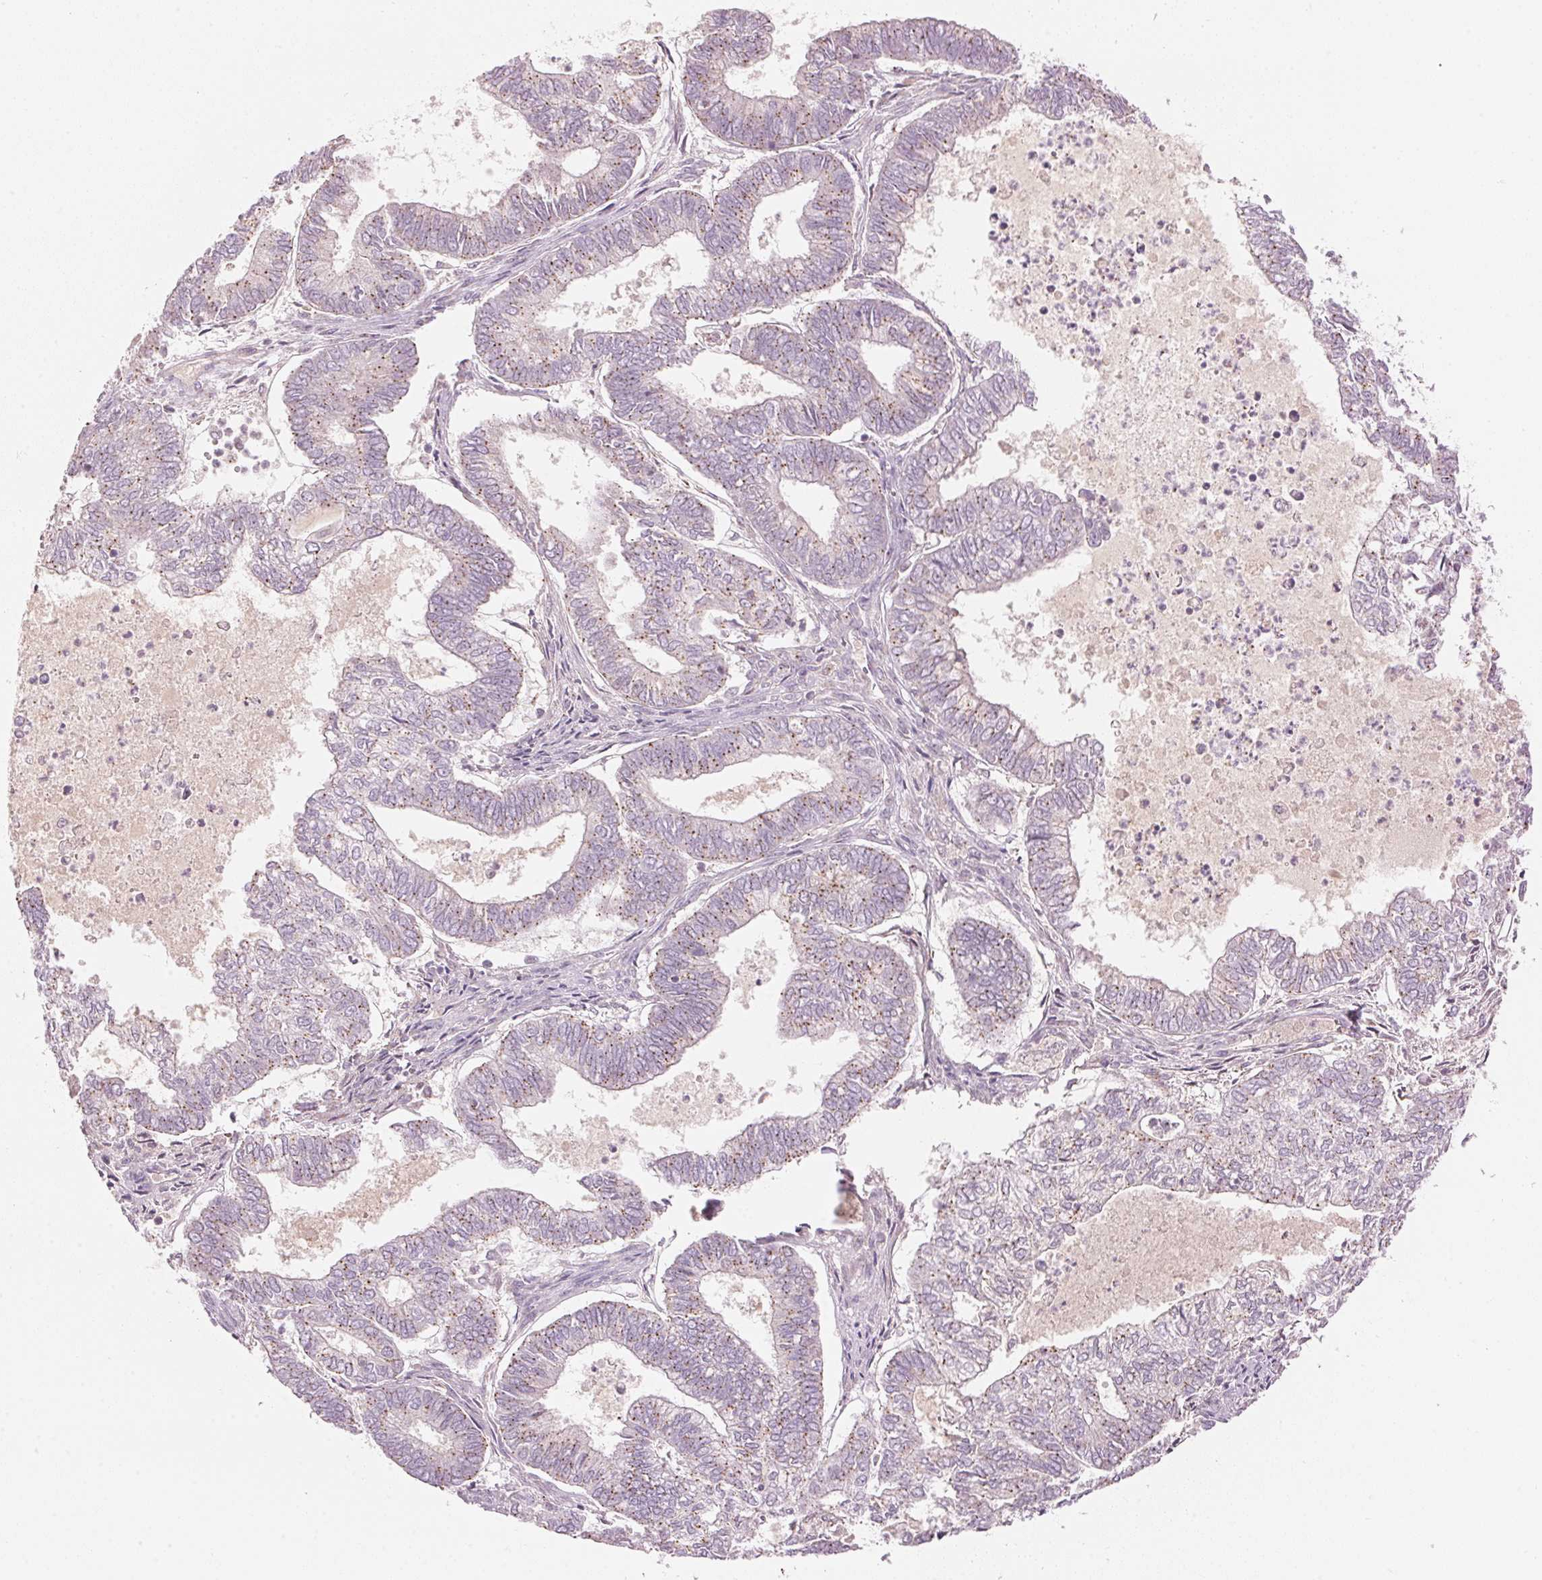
{"staining": {"intensity": "weak", "quantity": "<25%", "location": "cytoplasmic/membranous"}, "tissue": "ovarian cancer", "cell_type": "Tumor cells", "image_type": "cancer", "snomed": [{"axis": "morphology", "description": "Carcinoma, endometroid"}, {"axis": "topography", "description": "Ovary"}], "caption": "There is no significant positivity in tumor cells of ovarian endometroid carcinoma. The staining is performed using DAB (3,3'-diaminobenzidine) brown chromogen with nuclei counter-stained in using hematoxylin.", "gene": "HOXB13", "patient": {"sex": "female", "age": 64}}